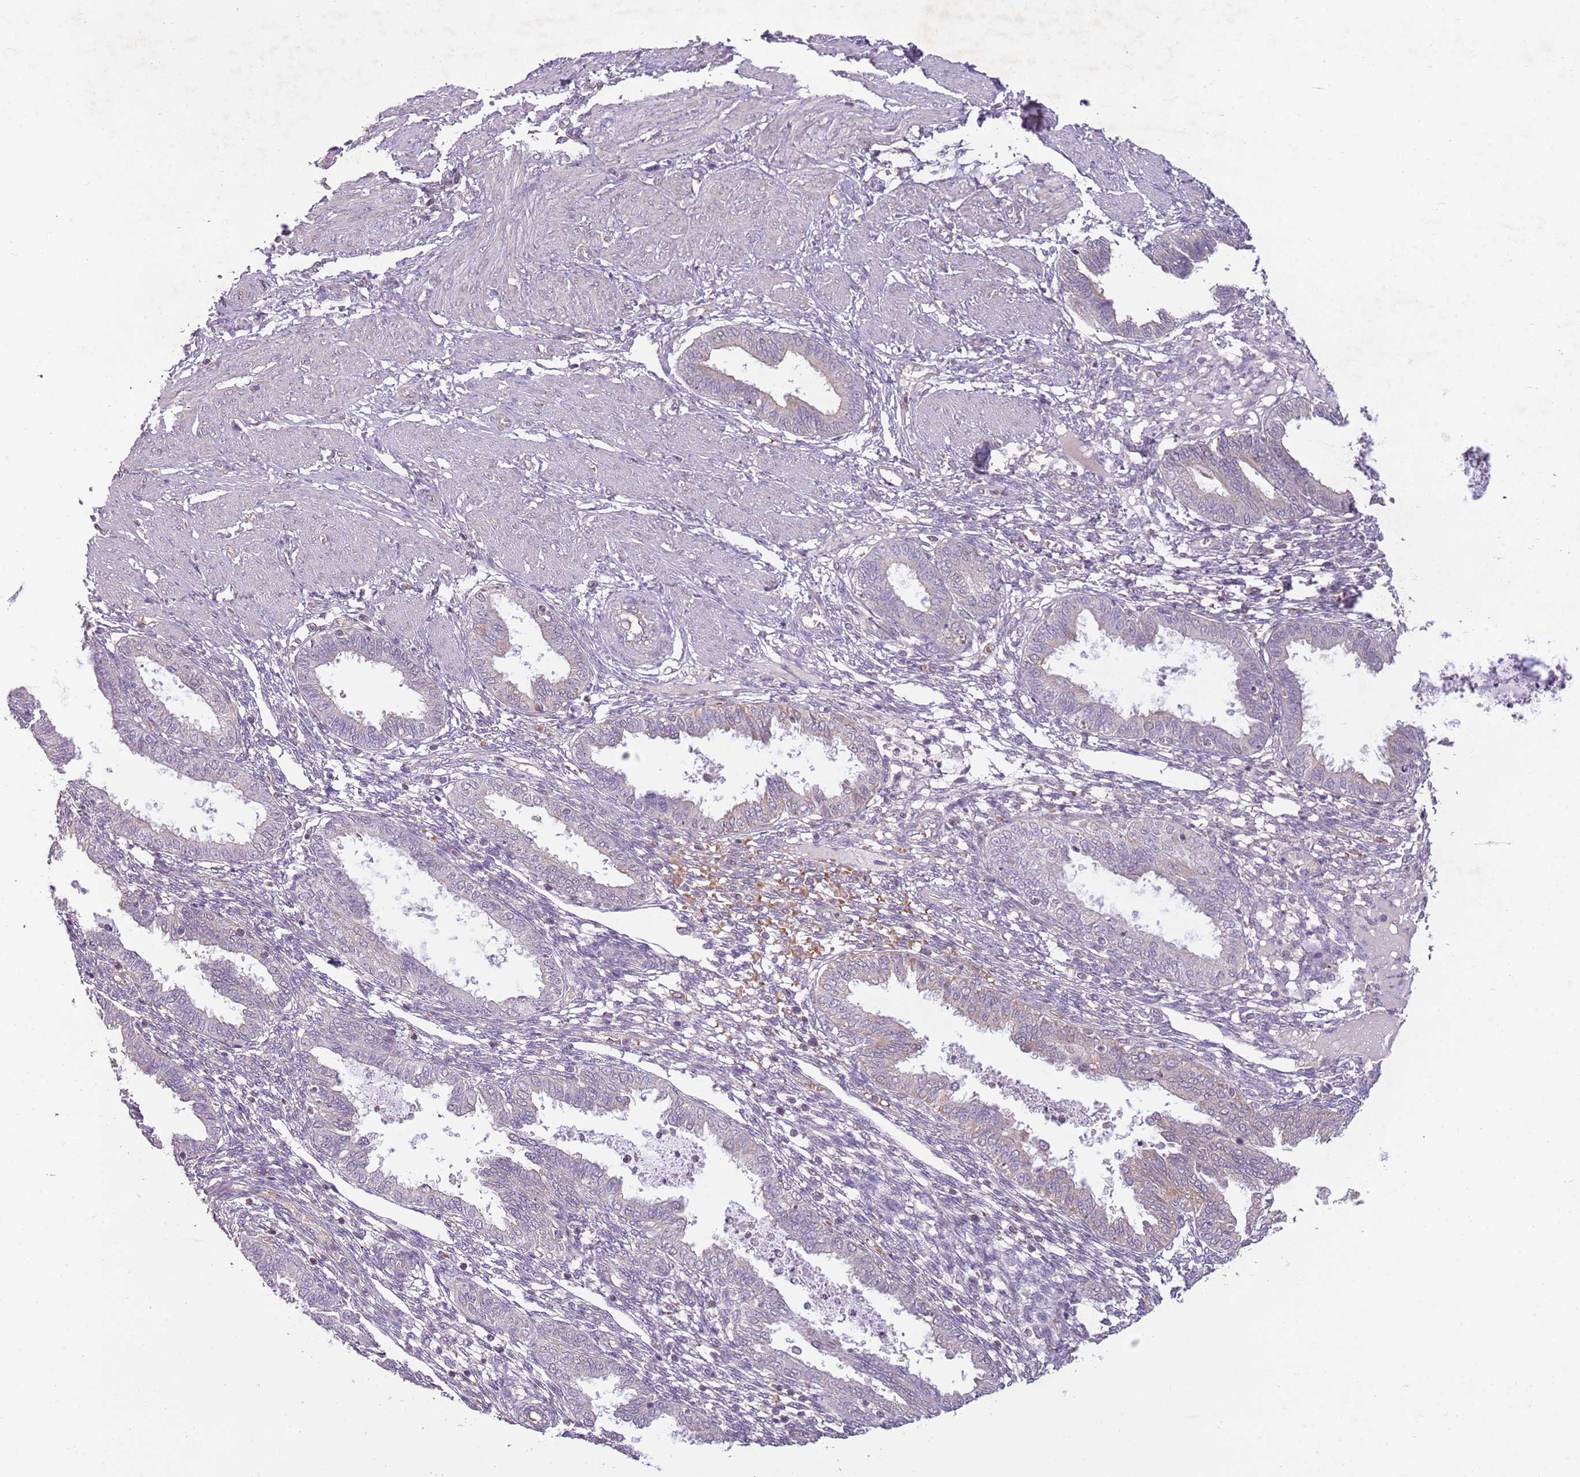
{"staining": {"intensity": "negative", "quantity": "none", "location": "none"}, "tissue": "endometrium", "cell_type": "Cells in endometrial stroma", "image_type": "normal", "snomed": [{"axis": "morphology", "description": "Normal tissue, NOS"}, {"axis": "topography", "description": "Endometrium"}], "caption": "Micrograph shows no protein expression in cells in endometrial stroma of unremarkable endometrium.", "gene": "TEKT4", "patient": {"sex": "female", "age": 33}}